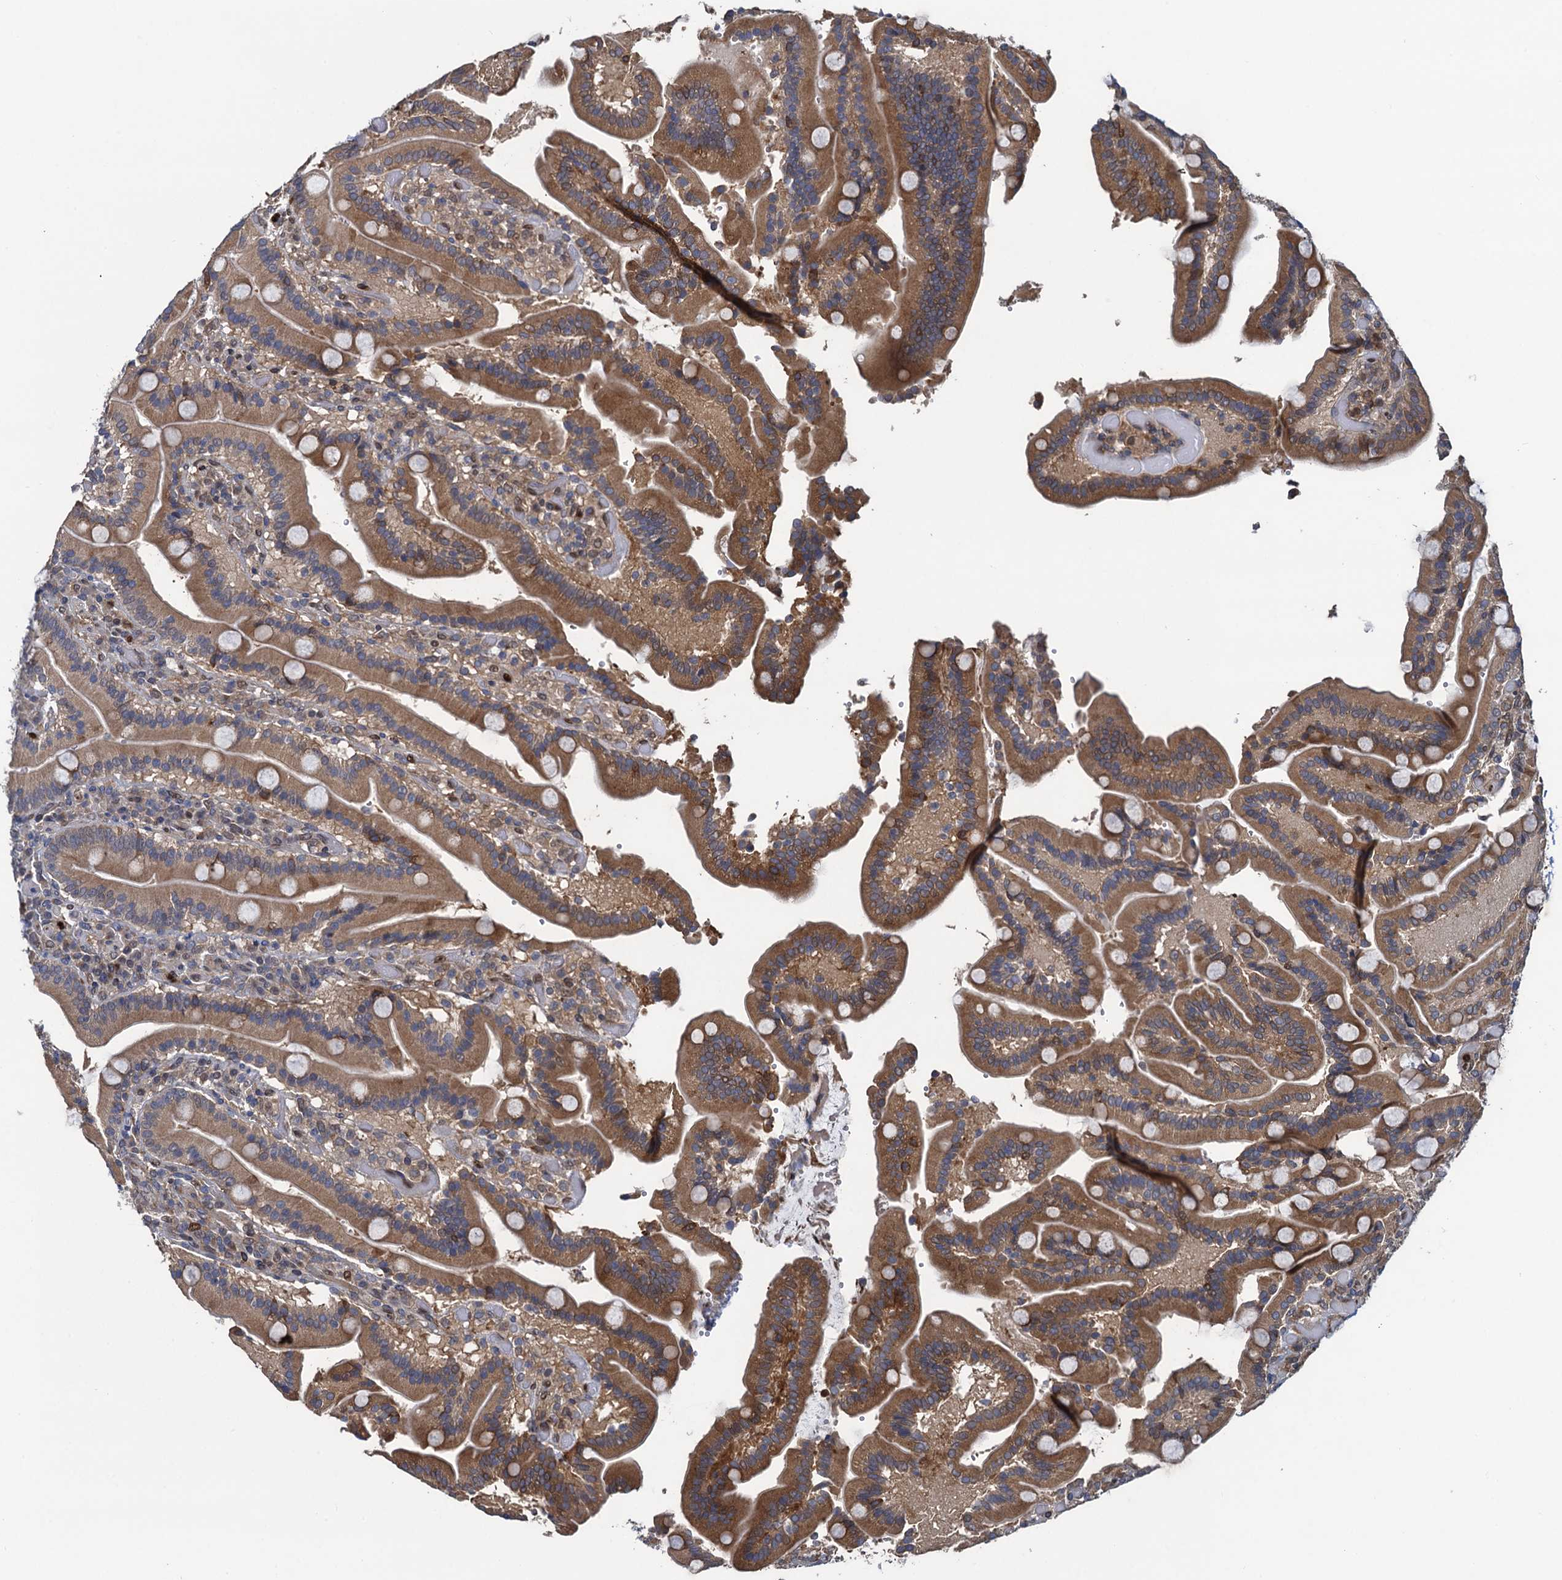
{"staining": {"intensity": "moderate", "quantity": ">75%", "location": "cytoplasmic/membranous"}, "tissue": "duodenum", "cell_type": "Glandular cells", "image_type": "normal", "snomed": [{"axis": "morphology", "description": "Normal tissue, NOS"}, {"axis": "topography", "description": "Duodenum"}], "caption": "The histopathology image exhibits a brown stain indicating the presence of a protein in the cytoplasmic/membranous of glandular cells in duodenum. The staining is performed using DAB (3,3'-diaminobenzidine) brown chromogen to label protein expression. The nuclei are counter-stained blue using hematoxylin.", "gene": "RNF125", "patient": {"sex": "female", "age": 62}}